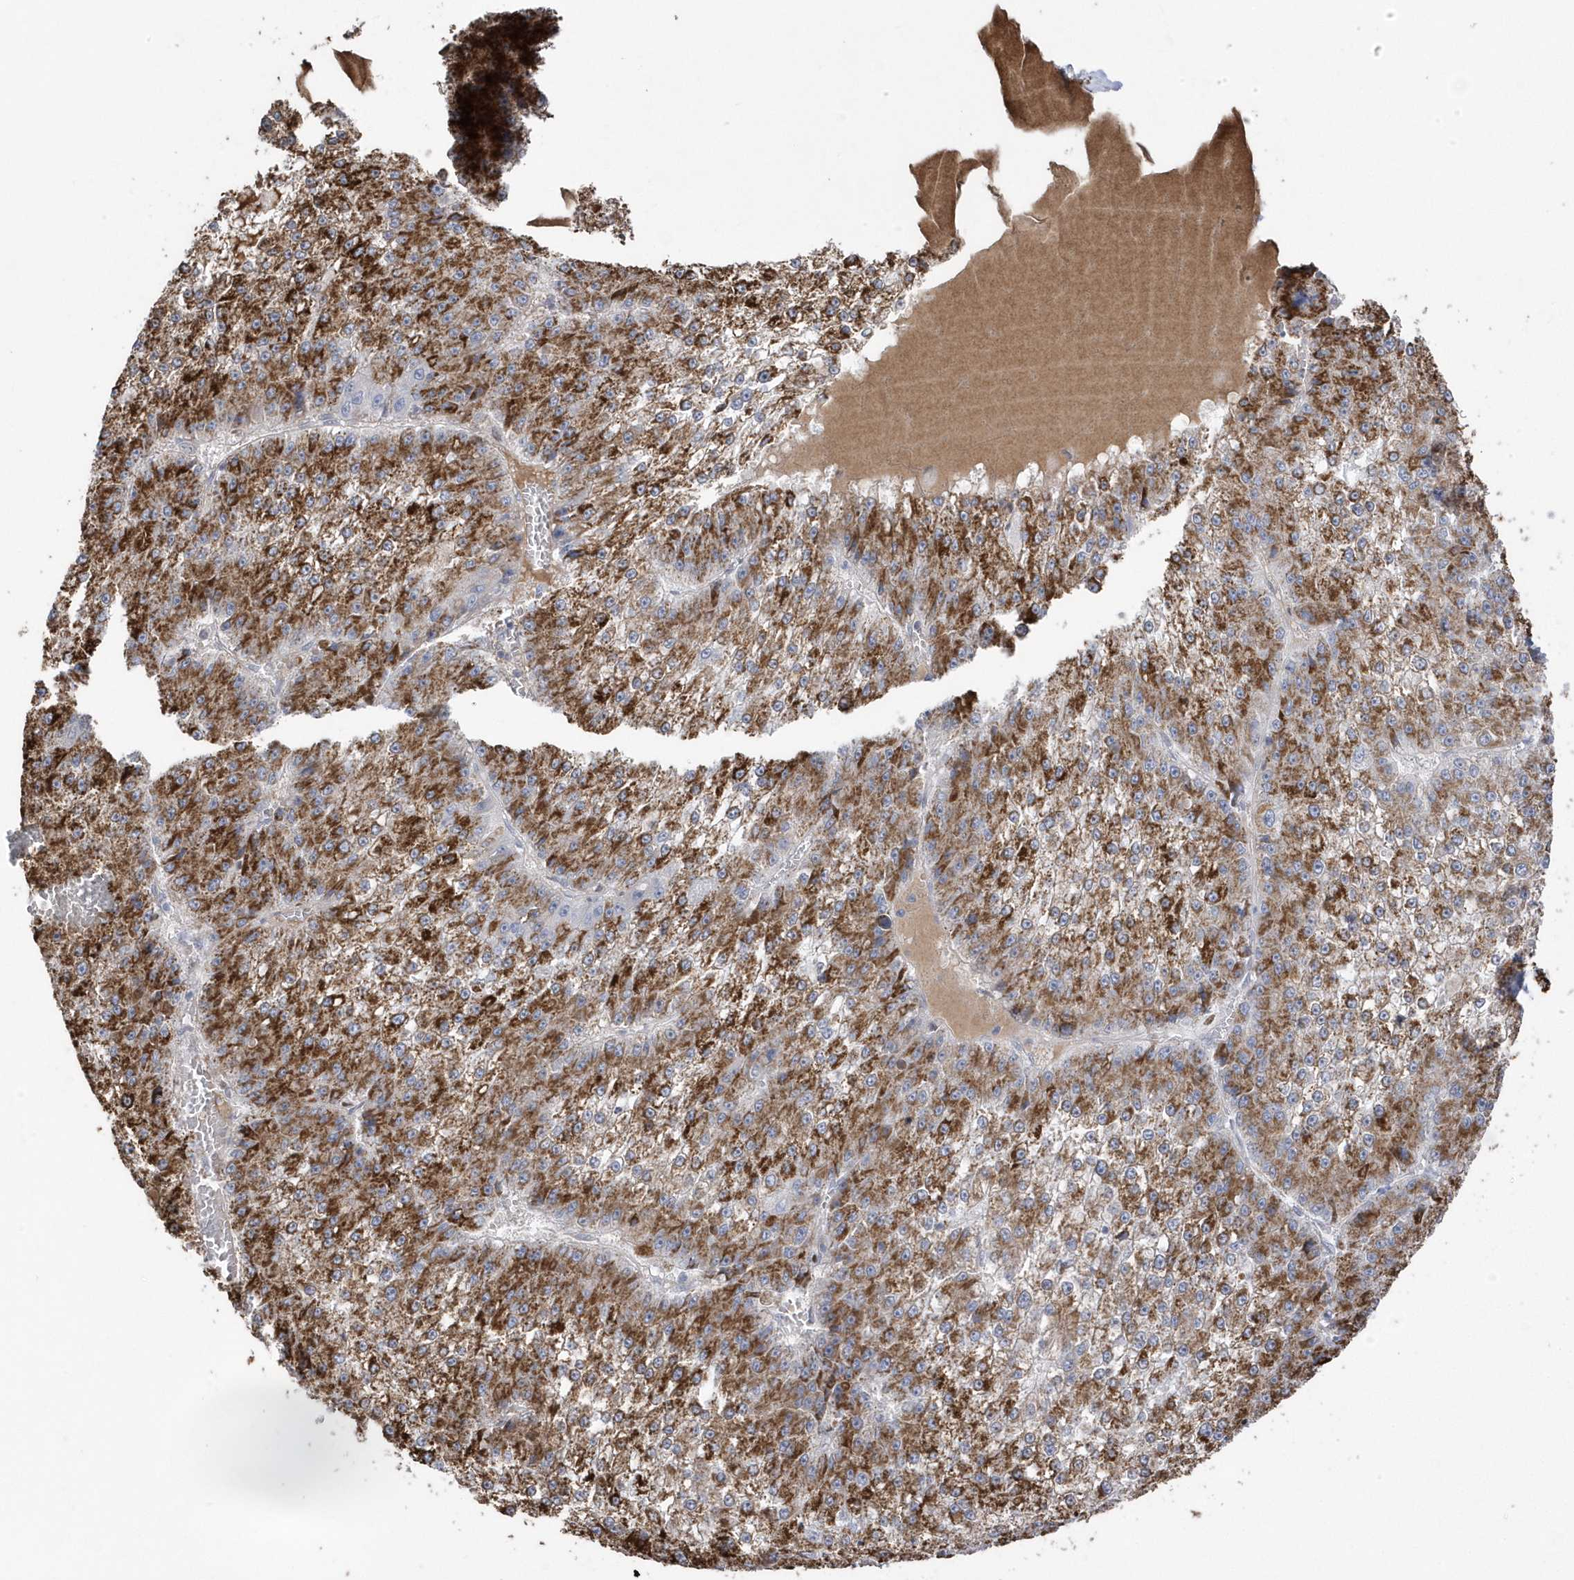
{"staining": {"intensity": "strong", "quantity": ">75%", "location": "cytoplasmic/membranous"}, "tissue": "liver cancer", "cell_type": "Tumor cells", "image_type": "cancer", "snomed": [{"axis": "morphology", "description": "Carcinoma, Hepatocellular, NOS"}, {"axis": "topography", "description": "Liver"}], "caption": "Protein expression analysis of liver hepatocellular carcinoma demonstrates strong cytoplasmic/membranous staining in approximately >75% of tumor cells. The staining was performed using DAB (3,3'-diaminobenzidine) to visualize the protein expression in brown, while the nuclei were stained in blue with hematoxylin (Magnification: 20x).", "gene": "GTPBP6", "patient": {"sex": "female", "age": 73}}